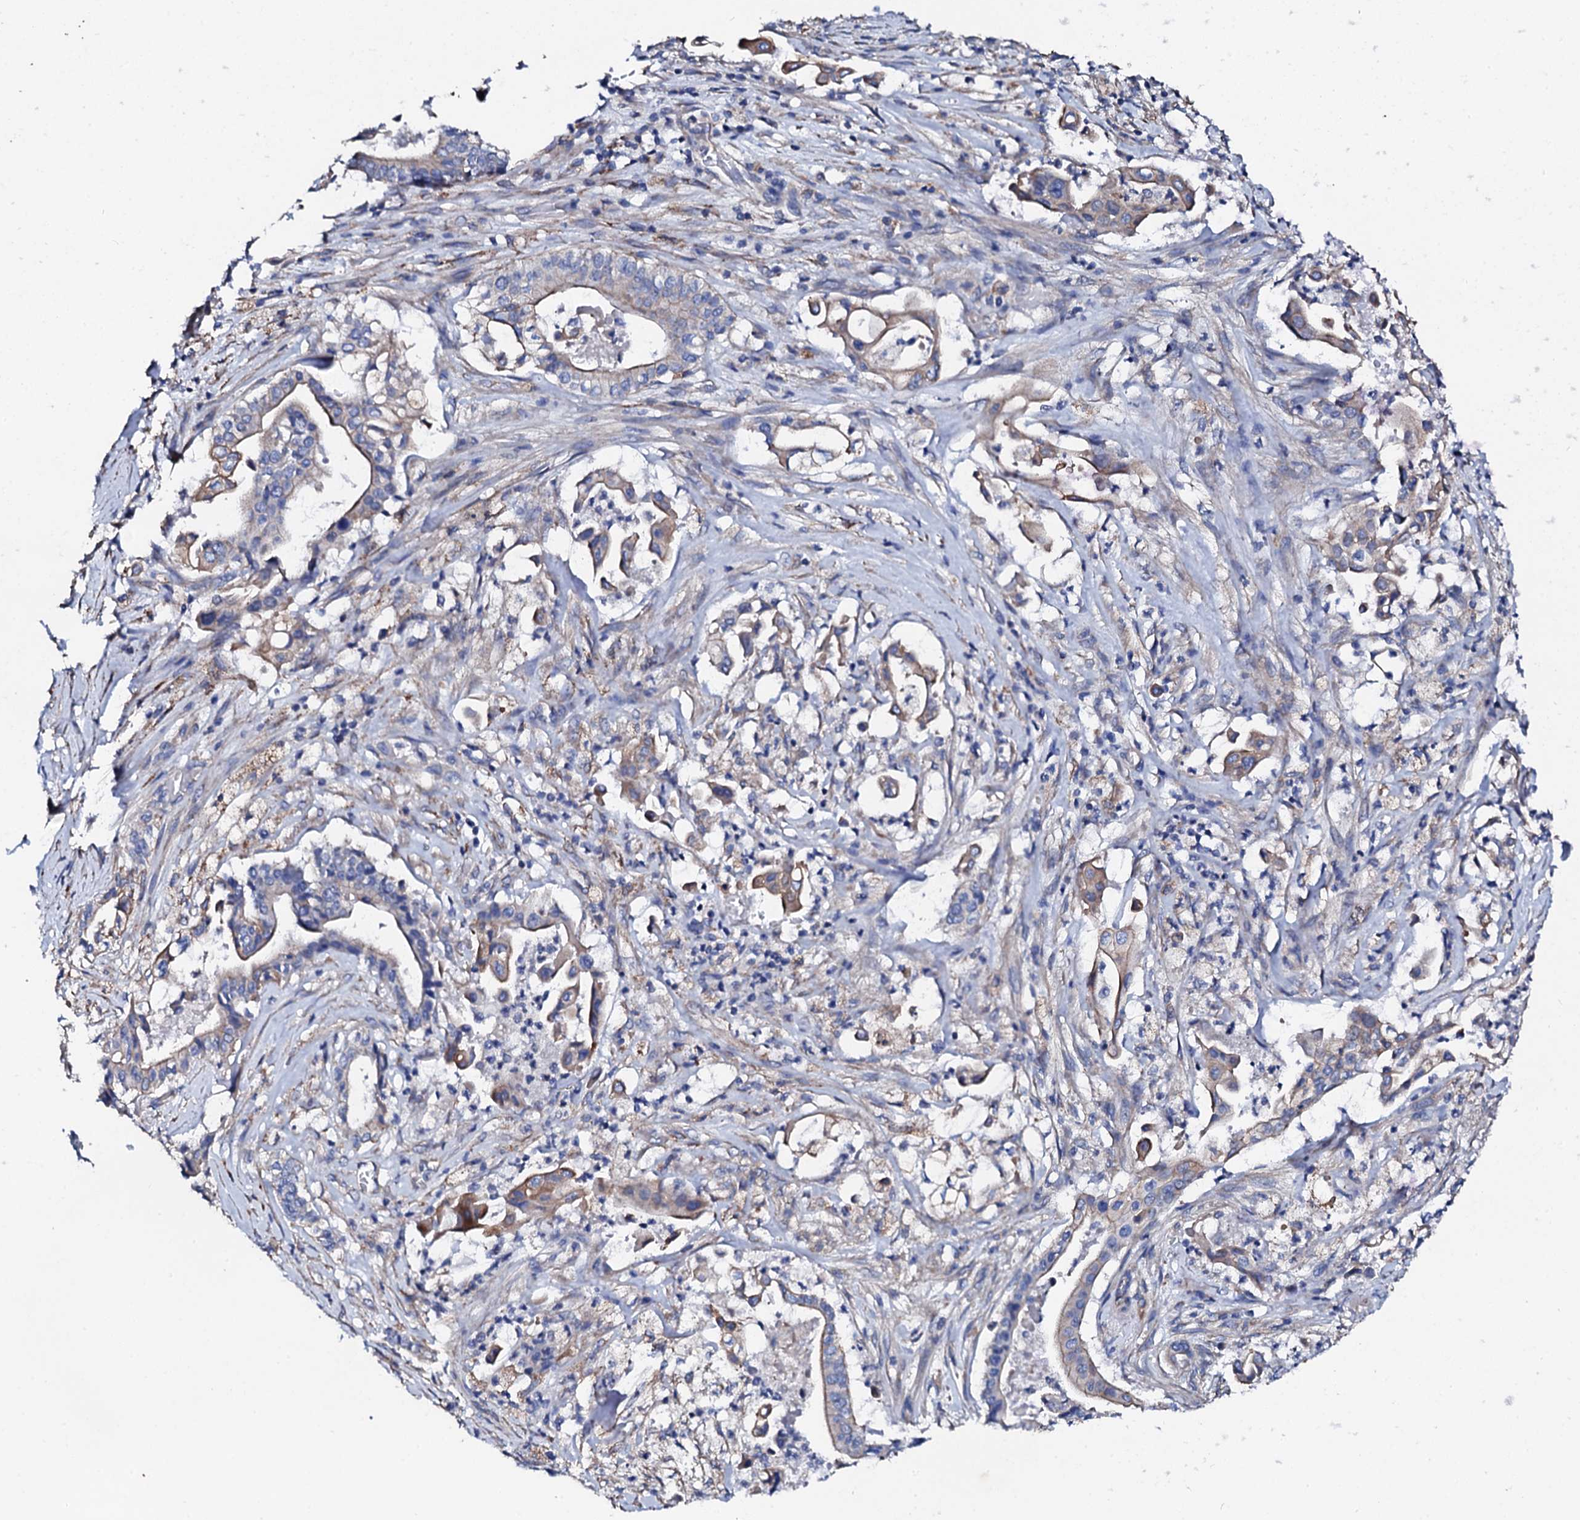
{"staining": {"intensity": "moderate", "quantity": "25%-75%", "location": "cytoplasmic/membranous"}, "tissue": "pancreatic cancer", "cell_type": "Tumor cells", "image_type": "cancer", "snomed": [{"axis": "morphology", "description": "Adenocarcinoma, NOS"}, {"axis": "topography", "description": "Pancreas"}], "caption": "Pancreatic adenocarcinoma was stained to show a protein in brown. There is medium levels of moderate cytoplasmic/membranous staining in approximately 25%-75% of tumor cells. The protein of interest is shown in brown color, while the nuclei are stained blue.", "gene": "KLHL32", "patient": {"sex": "female", "age": 77}}